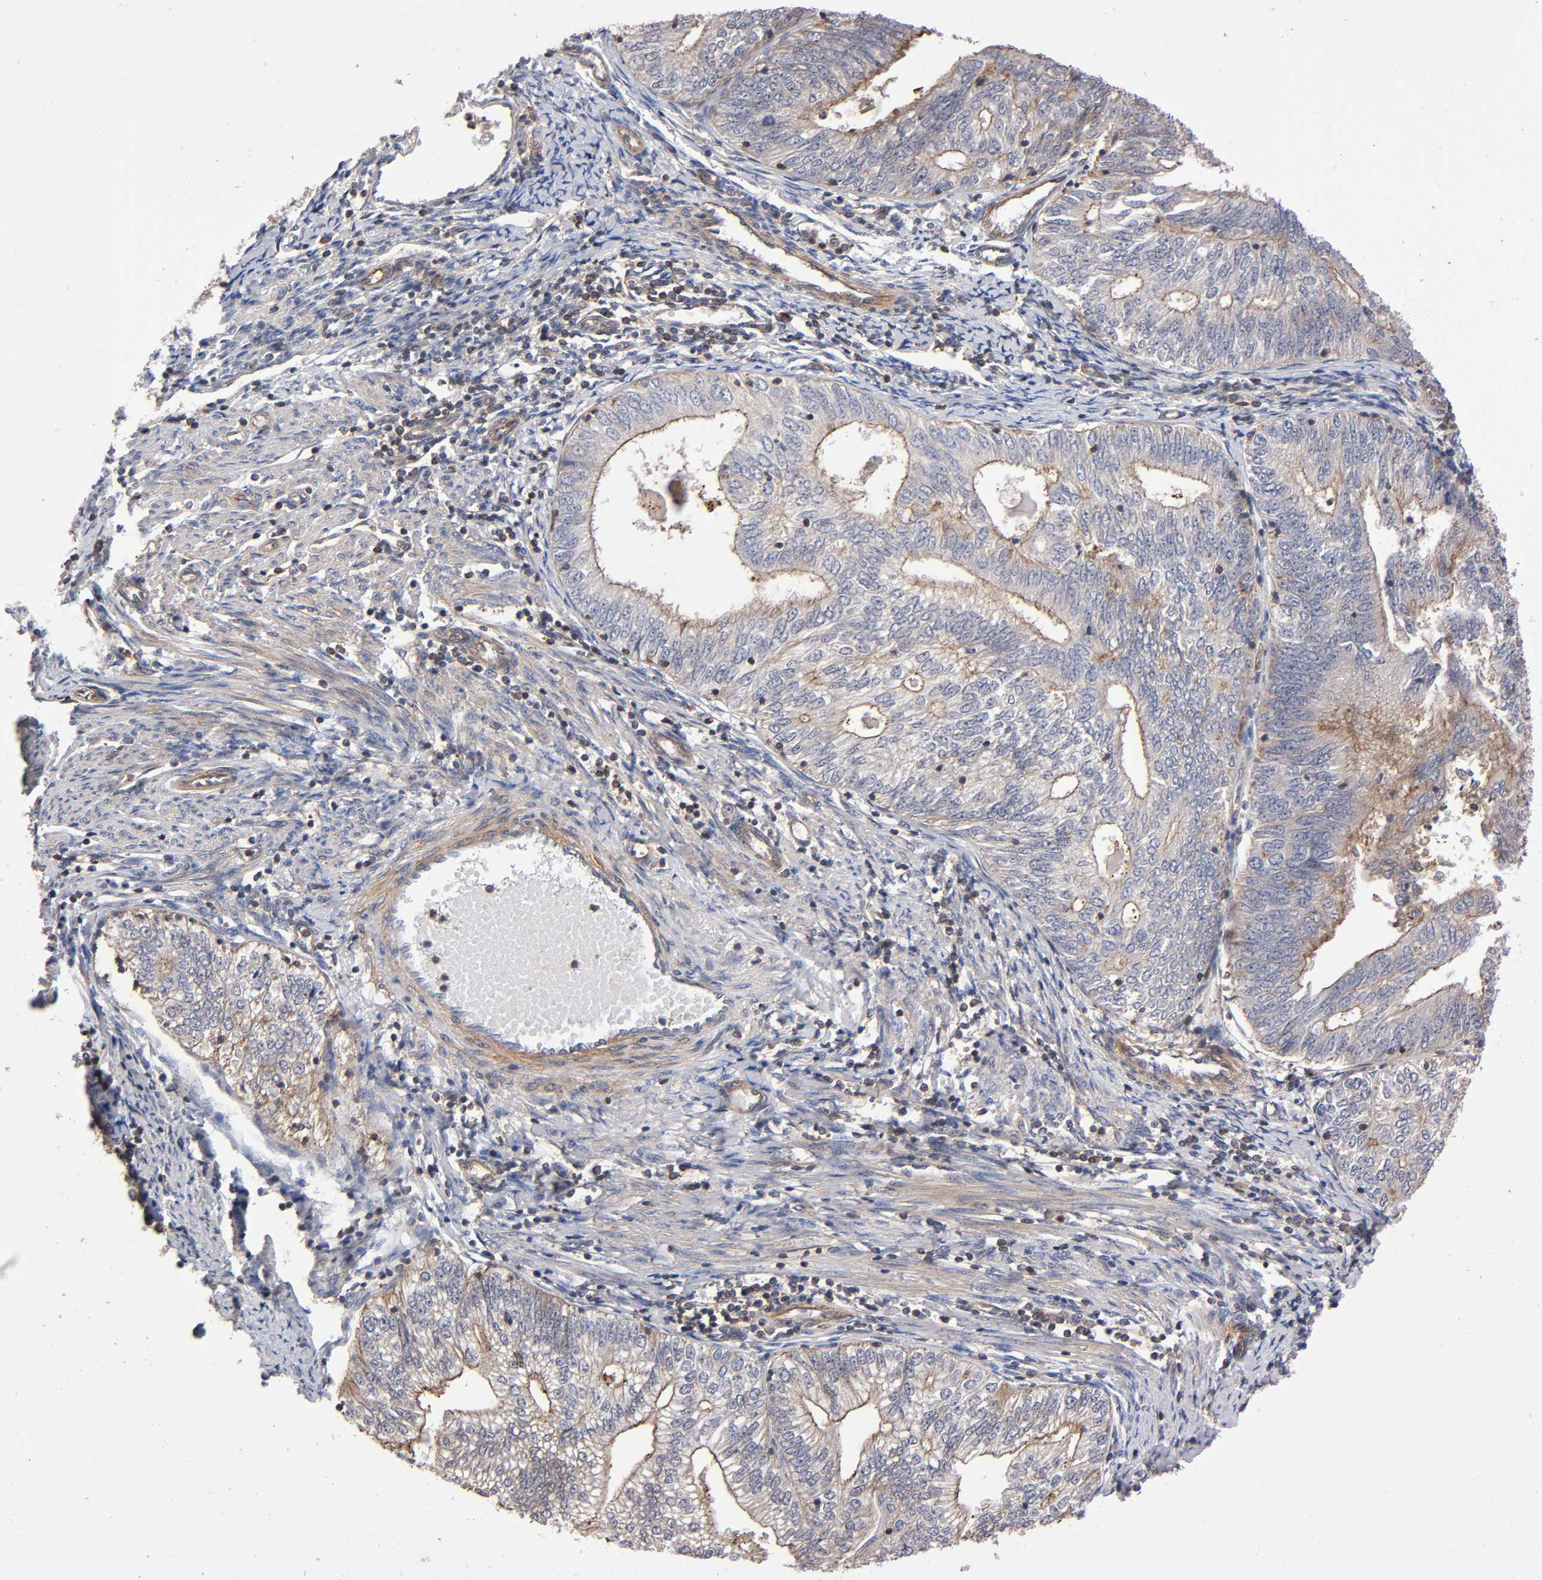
{"staining": {"intensity": "weak", "quantity": ">75%", "location": "cytoplasmic/membranous"}, "tissue": "endometrial cancer", "cell_type": "Tumor cells", "image_type": "cancer", "snomed": [{"axis": "morphology", "description": "Adenocarcinoma, NOS"}, {"axis": "topography", "description": "Endometrium"}], "caption": "Protein staining exhibits weak cytoplasmic/membranous positivity in approximately >75% of tumor cells in endometrial cancer (adenocarcinoma).", "gene": "LAMTOR2", "patient": {"sex": "female", "age": 69}}